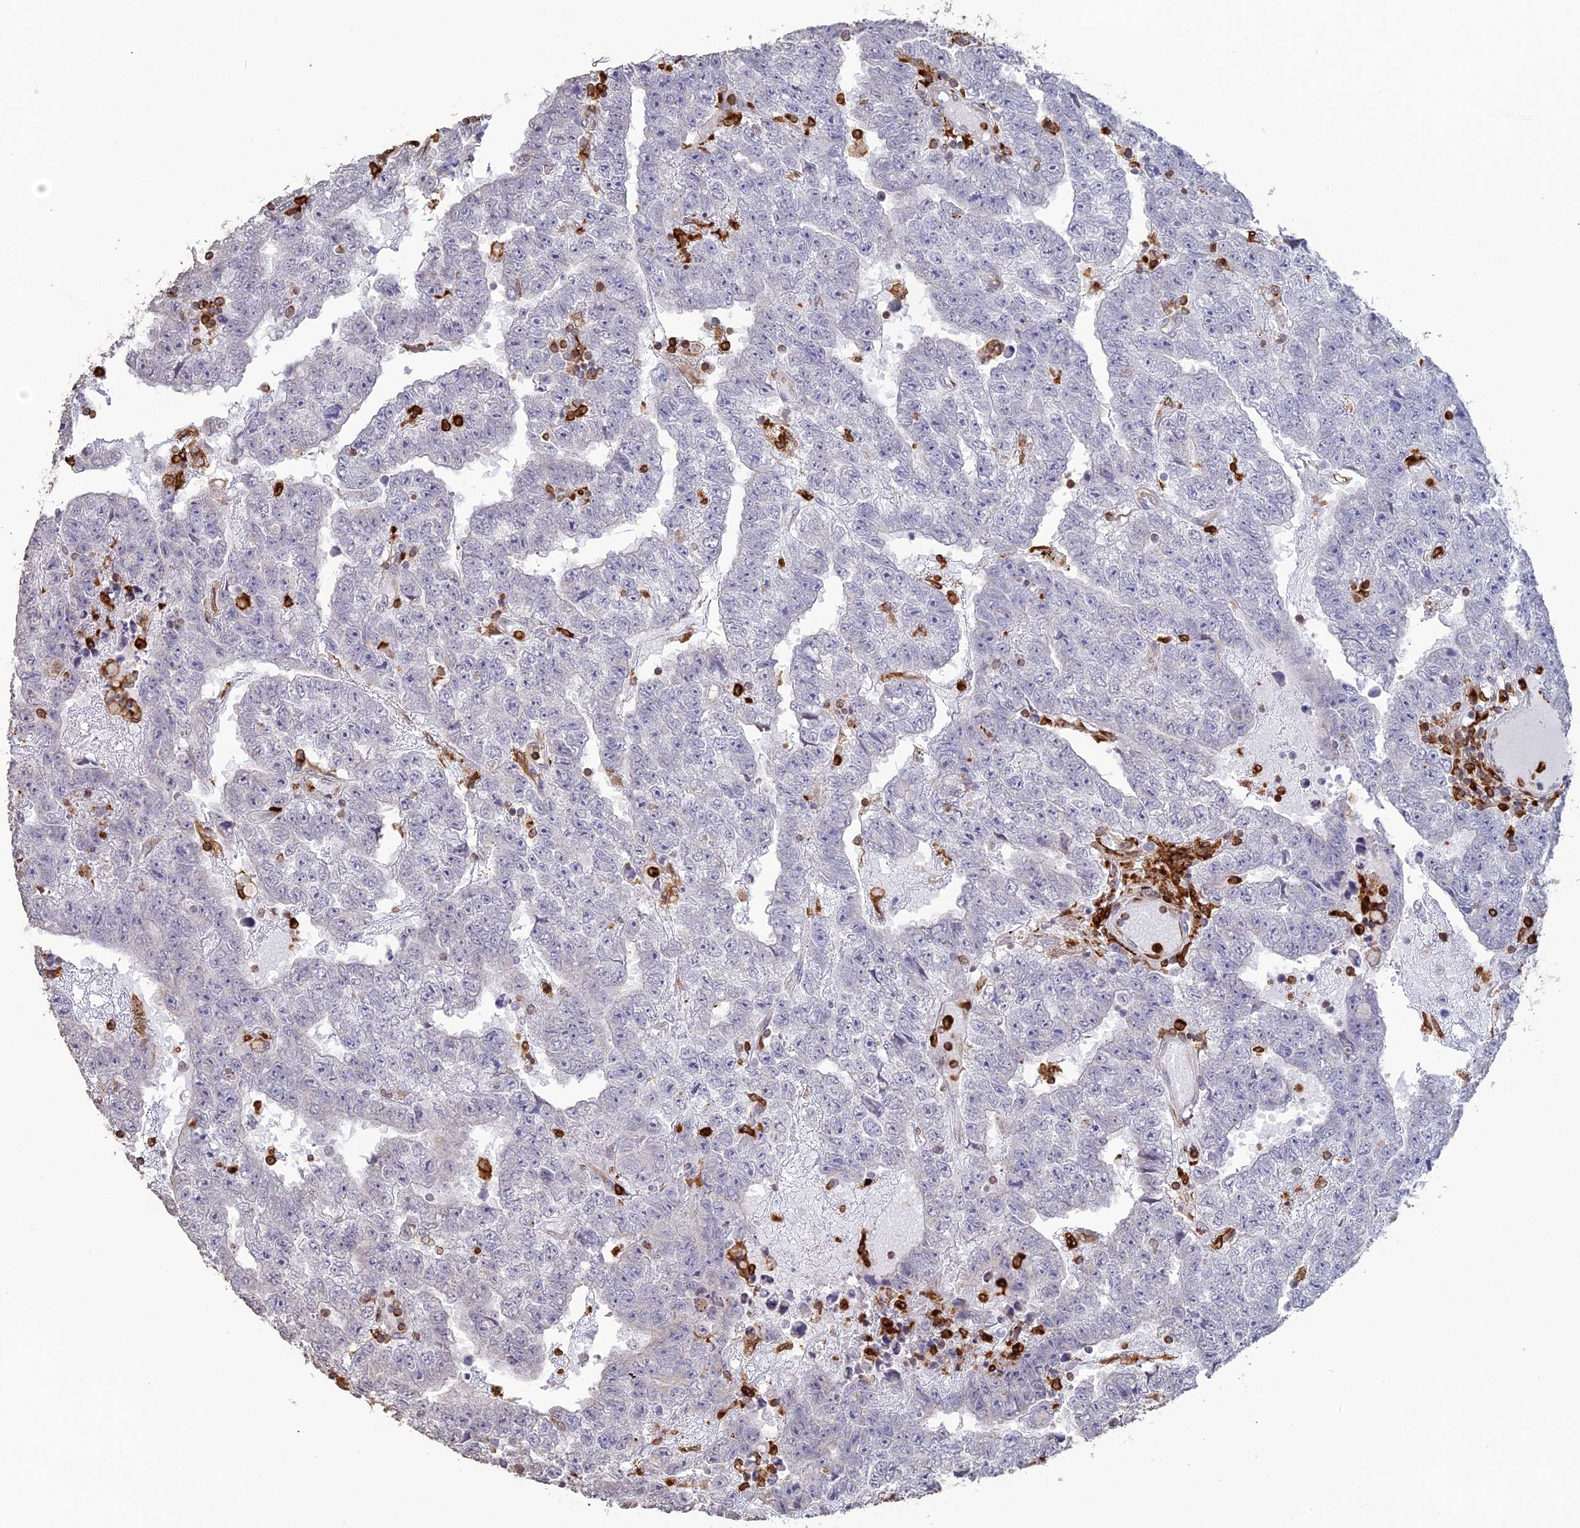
{"staining": {"intensity": "negative", "quantity": "none", "location": "none"}, "tissue": "testis cancer", "cell_type": "Tumor cells", "image_type": "cancer", "snomed": [{"axis": "morphology", "description": "Carcinoma, Embryonal, NOS"}, {"axis": "topography", "description": "Testis"}], "caption": "Protein analysis of embryonal carcinoma (testis) displays no significant staining in tumor cells.", "gene": "APOBR", "patient": {"sex": "male", "age": 25}}